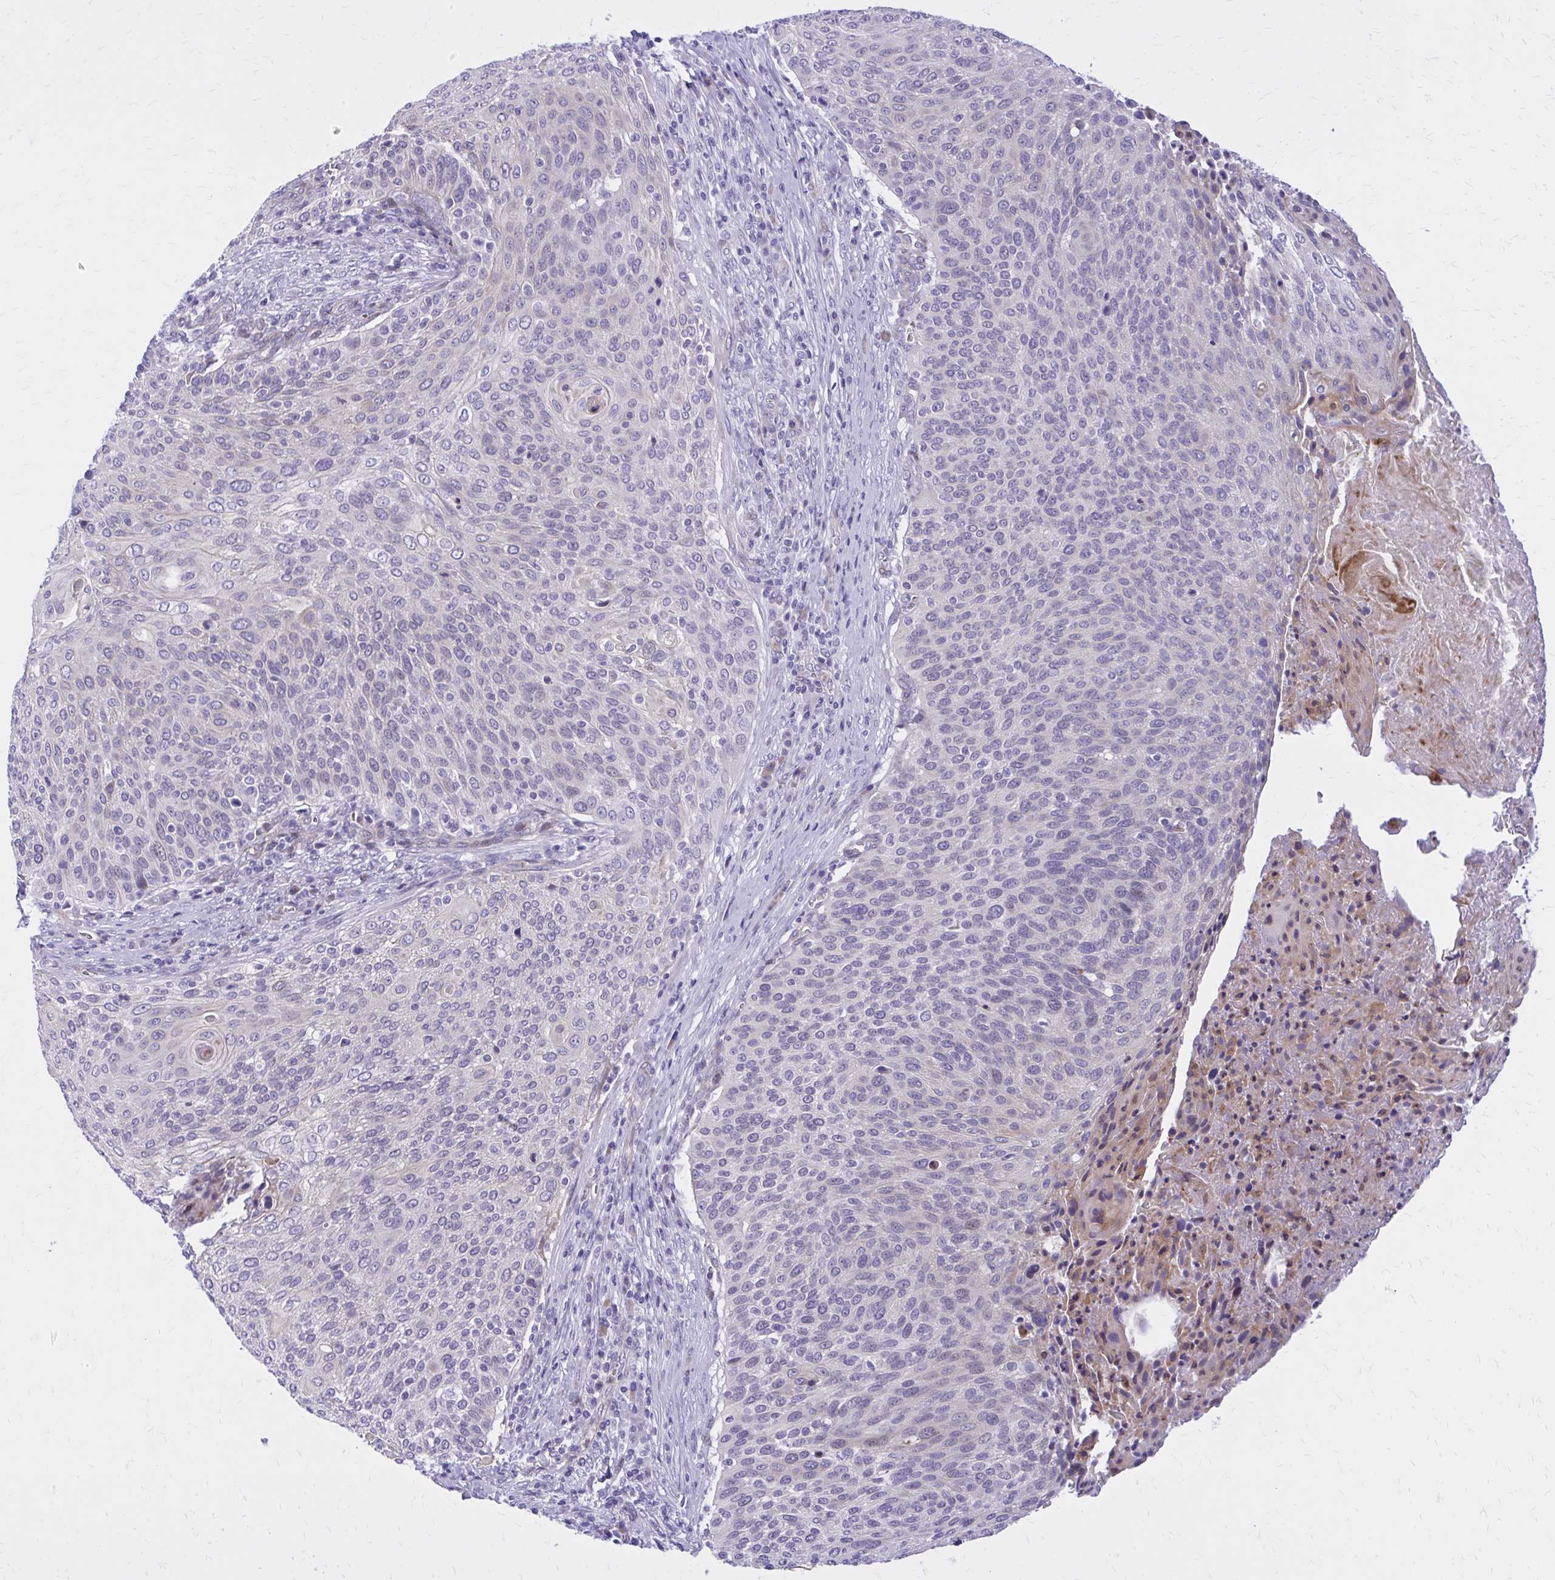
{"staining": {"intensity": "negative", "quantity": "none", "location": "none"}, "tissue": "cervical cancer", "cell_type": "Tumor cells", "image_type": "cancer", "snomed": [{"axis": "morphology", "description": "Squamous cell carcinoma, NOS"}, {"axis": "topography", "description": "Cervix"}], "caption": "Micrograph shows no significant protein expression in tumor cells of cervical squamous cell carcinoma.", "gene": "ADAMTSL1", "patient": {"sex": "female", "age": 31}}